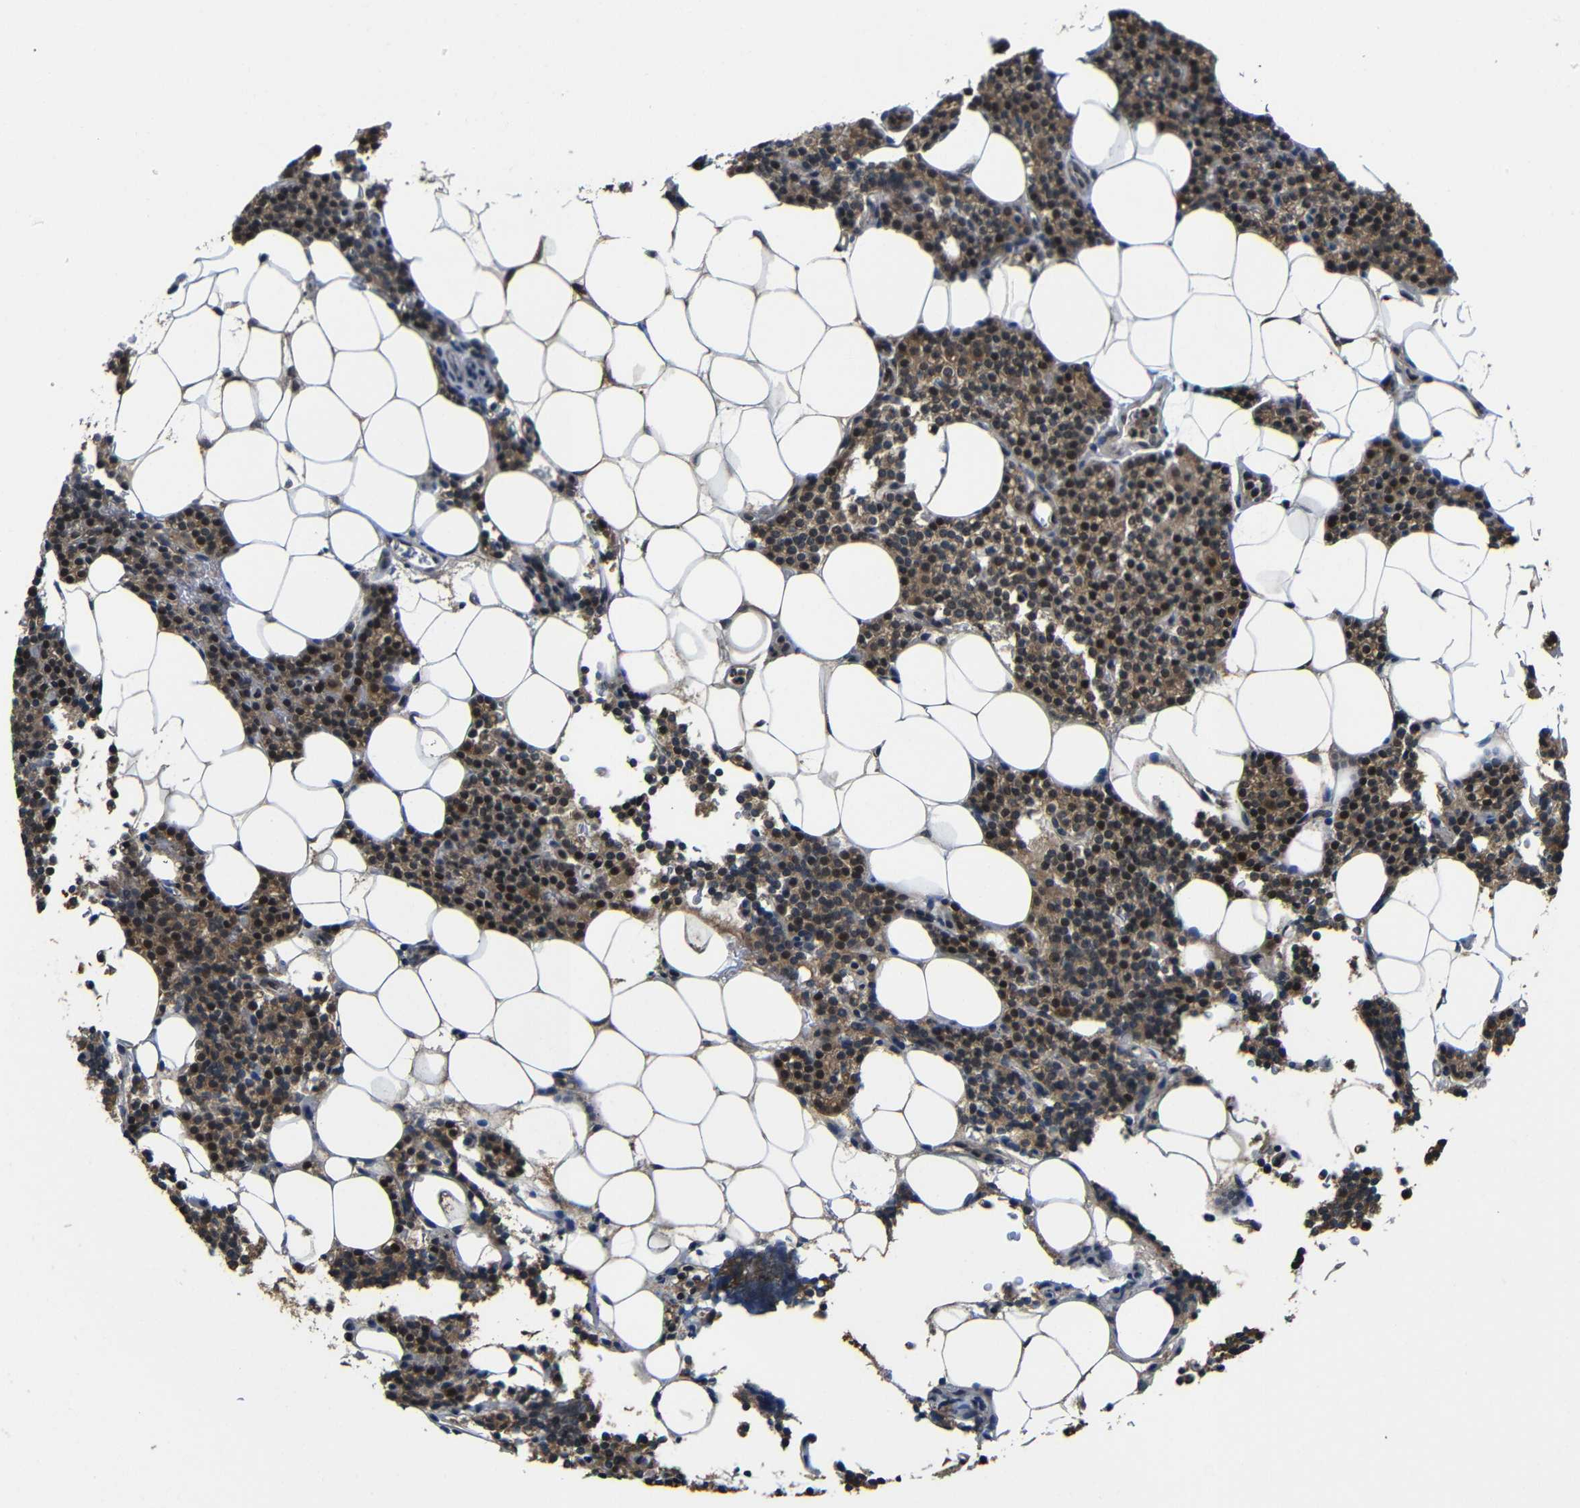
{"staining": {"intensity": "moderate", "quantity": ">75%", "location": "cytoplasmic/membranous,nuclear"}, "tissue": "parathyroid gland", "cell_type": "Glandular cells", "image_type": "normal", "snomed": [{"axis": "morphology", "description": "Normal tissue, NOS"}, {"axis": "morphology", "description": "Adenoma, NOS"}, {"axis": "topography", "description": "Parathyroid gland"}], "caption": "A medium amount of moderate cytoplasmic/membranous,nuclear expression is present in approximately >75% of glandular cells in normal parathyroid gland. Nuclei are stained in blue.", "gene": "FAM172A", "patient": {"sex": "female", "age": 51}}